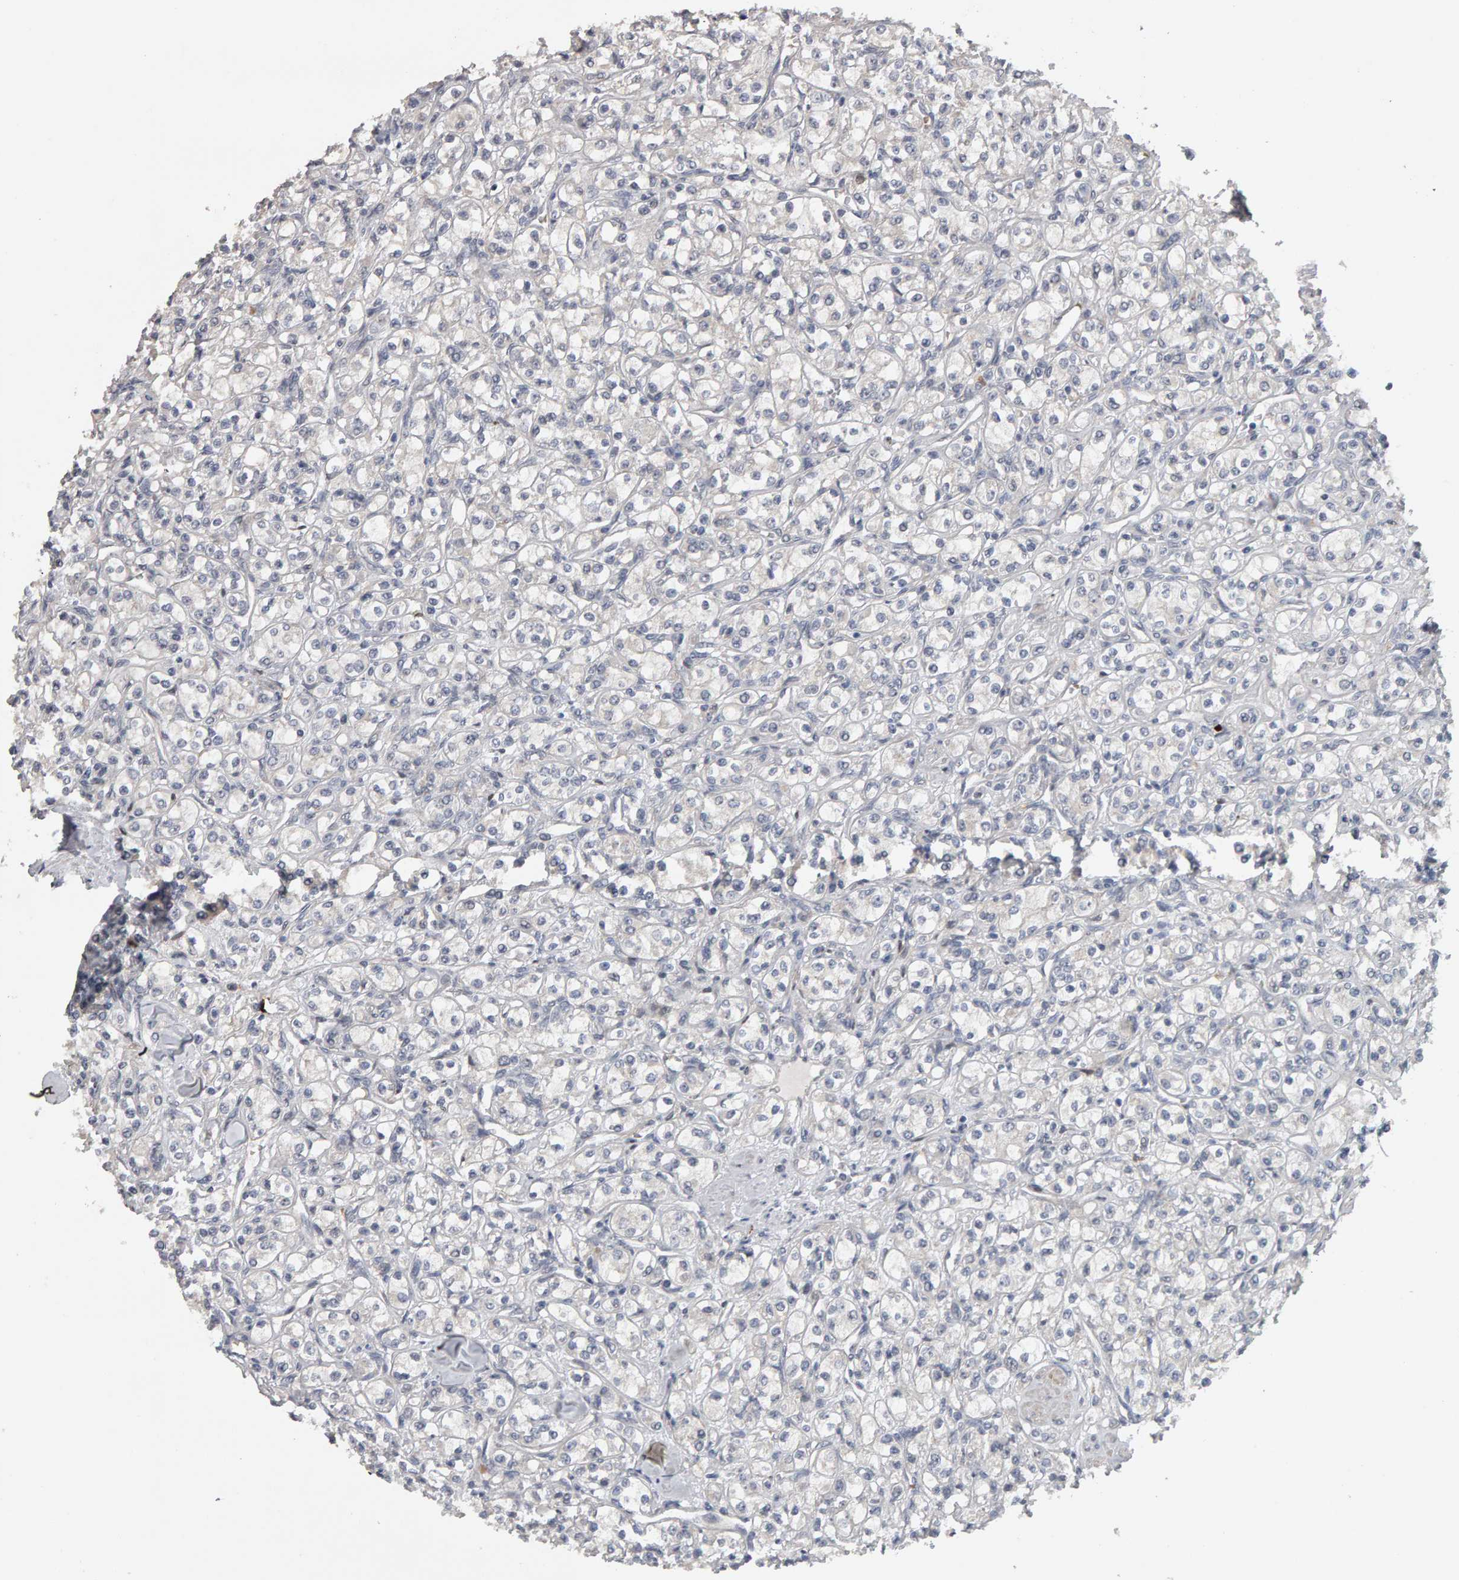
{"staining": {"intensity": "negative", "quantity": "none", "location": "none"}, "tissue": "renal cancer", "cell_type": "Tumor cells", "image_type": "cancer", "snomed": [{"axis": "morphology", "description": "Adenocarcinoma, NOS"}, {"axis": "topography", "description": "Kidney"}], "caption": "Renal adenocarcinoma was stained to show a protein in brown. There is no significant expression in tumor cells.", "gene": "IPO8", "patient": {"sex": "male", "age": 77}}